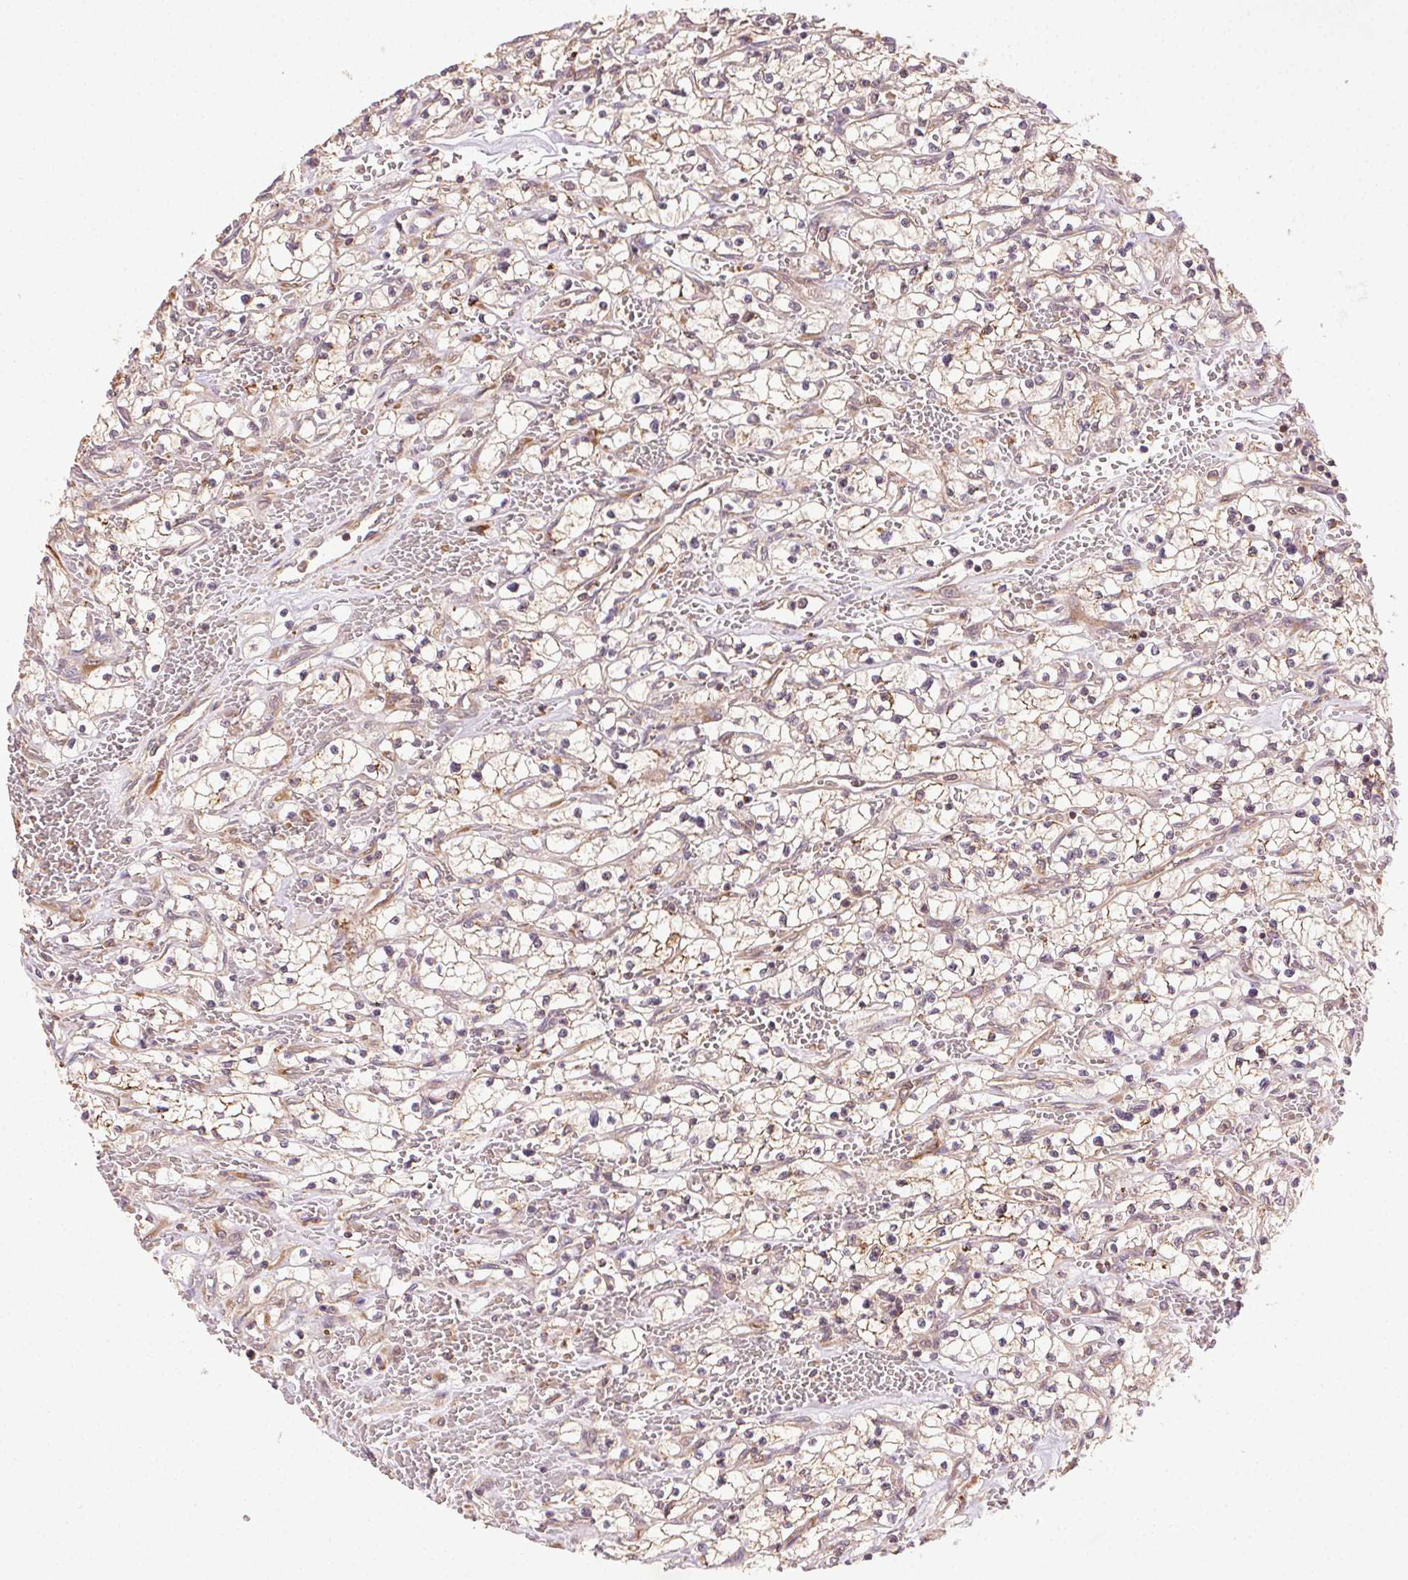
{"staining": {"intensity": "weak", "quantity": "25%-75%", "location": "cytoplasmic/membranous"}, "tissue": "renal cancer", "cell_type": "Tumor cells", "image_type": "cancer", "snomed": [{"axis": "morphology", "description": "Adenocarcinoma, NOS"}, {"axis": "topography", "description": "Kidney"}], "caption": "Immunohistochemistry (IHC) image of renal cancer (adenocarcinoma) stained for a protein (brown), which shows low levels of weak cytoplasmic/membranous expression in about 25%-75% of tumor cells.", "gene": "KLHL15", "patient": {"sex": "female", "age": 64}}